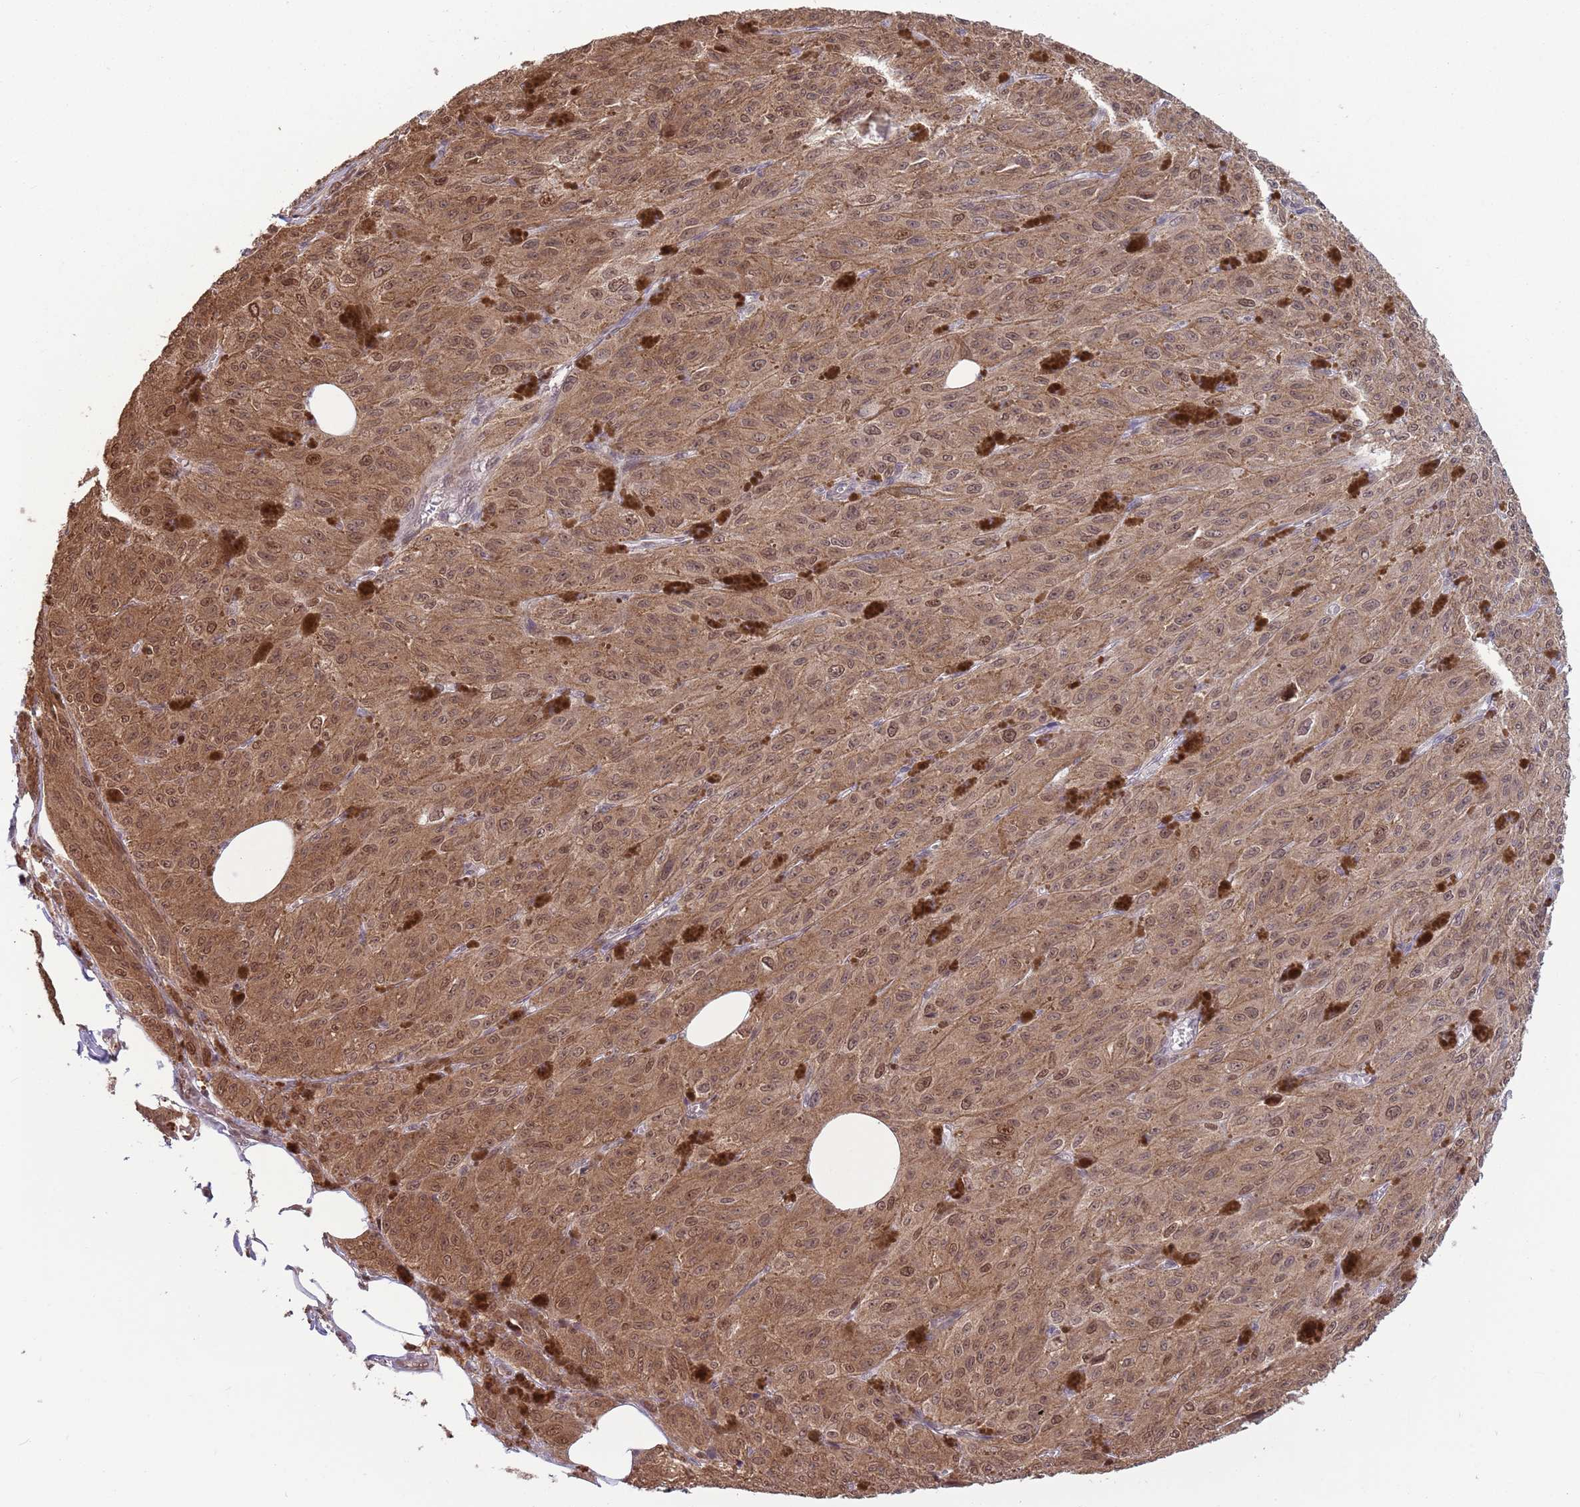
{"staining": {"intensity": "moderate", "quantity": ">75%", "location": "cytoplasmic/membranous,nuclear"}, "tissue": "melanoma", "cell_type": "Tumor cells", "image_type": "cancer", "snomed": [{"axis": "morphology", "description": "Malignant melanoma, NOS"}, {"axis": "topography", "description": "Skin"}], "caption": "Protein expression analysis of melanoma demonstrates moderate cytoplasmic/membranous and nuclear expression in about >75% of tumor cells.", "gene": "SALL1", "patient": {"sex": "female", "age": 52}}